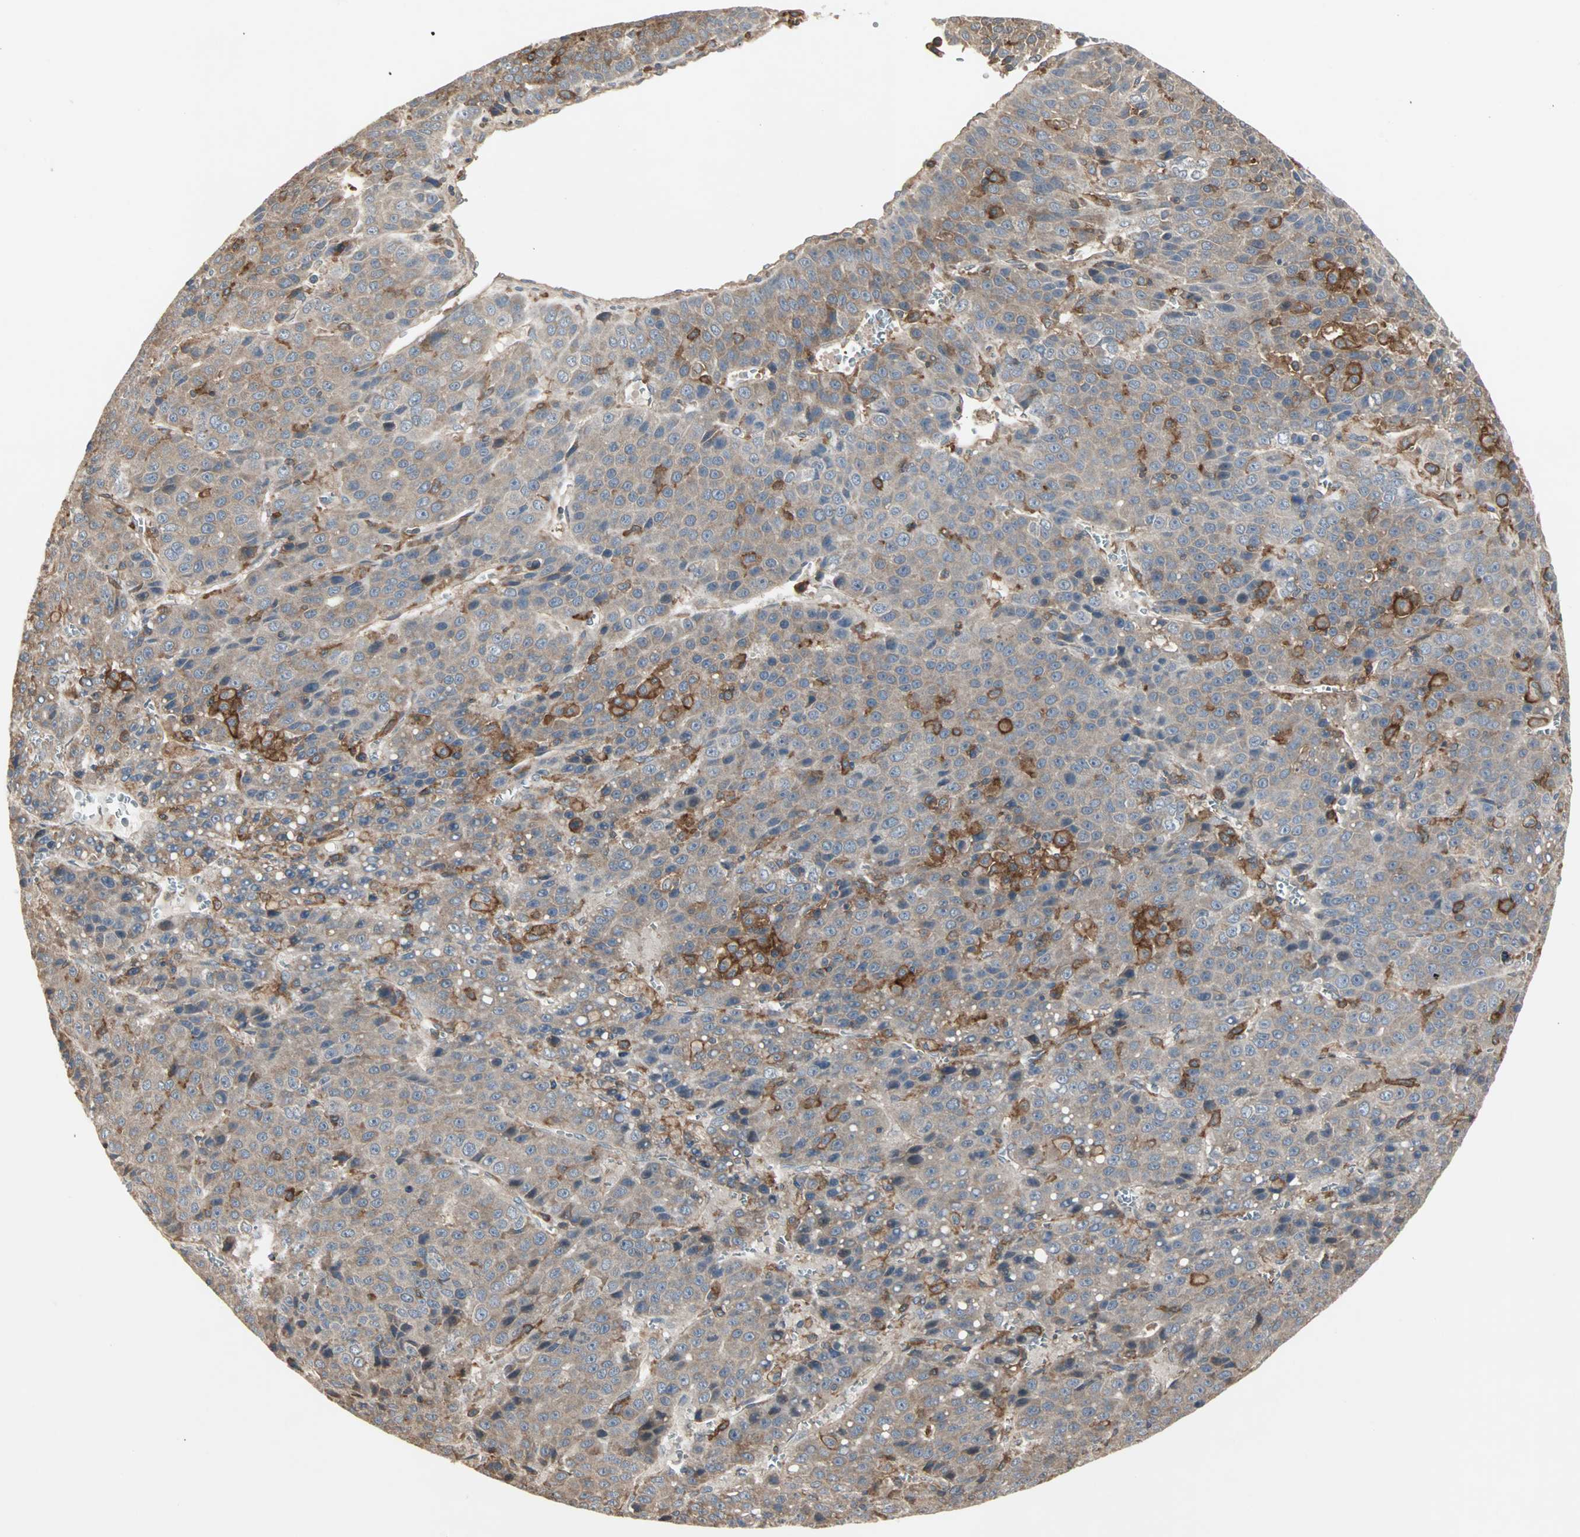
{"staining": {"intensity": "moderate", "quantity": ">75%", "location": "cytoplasmic/membranous"}, "tissue": "liver cancer", "cell_type": "Tumor cells", "image_type": "cancer", "snomed": [{"axis": "morphology", "description": "Carcinoma, Hepatocellular, NOS"}, {"axis": "topography", "description": "Liver"}], "caption": "Moderate cytoplasmic/membranous positivity is appreciated in approximately >75% of tumor cells in liver cancer (hepatocellular carcinoma). (brown staining indicates protein expression, while blue staining denotes nuclei).", "gene": "GNAI2", "patient": {"sex": "female", "age": 53}}